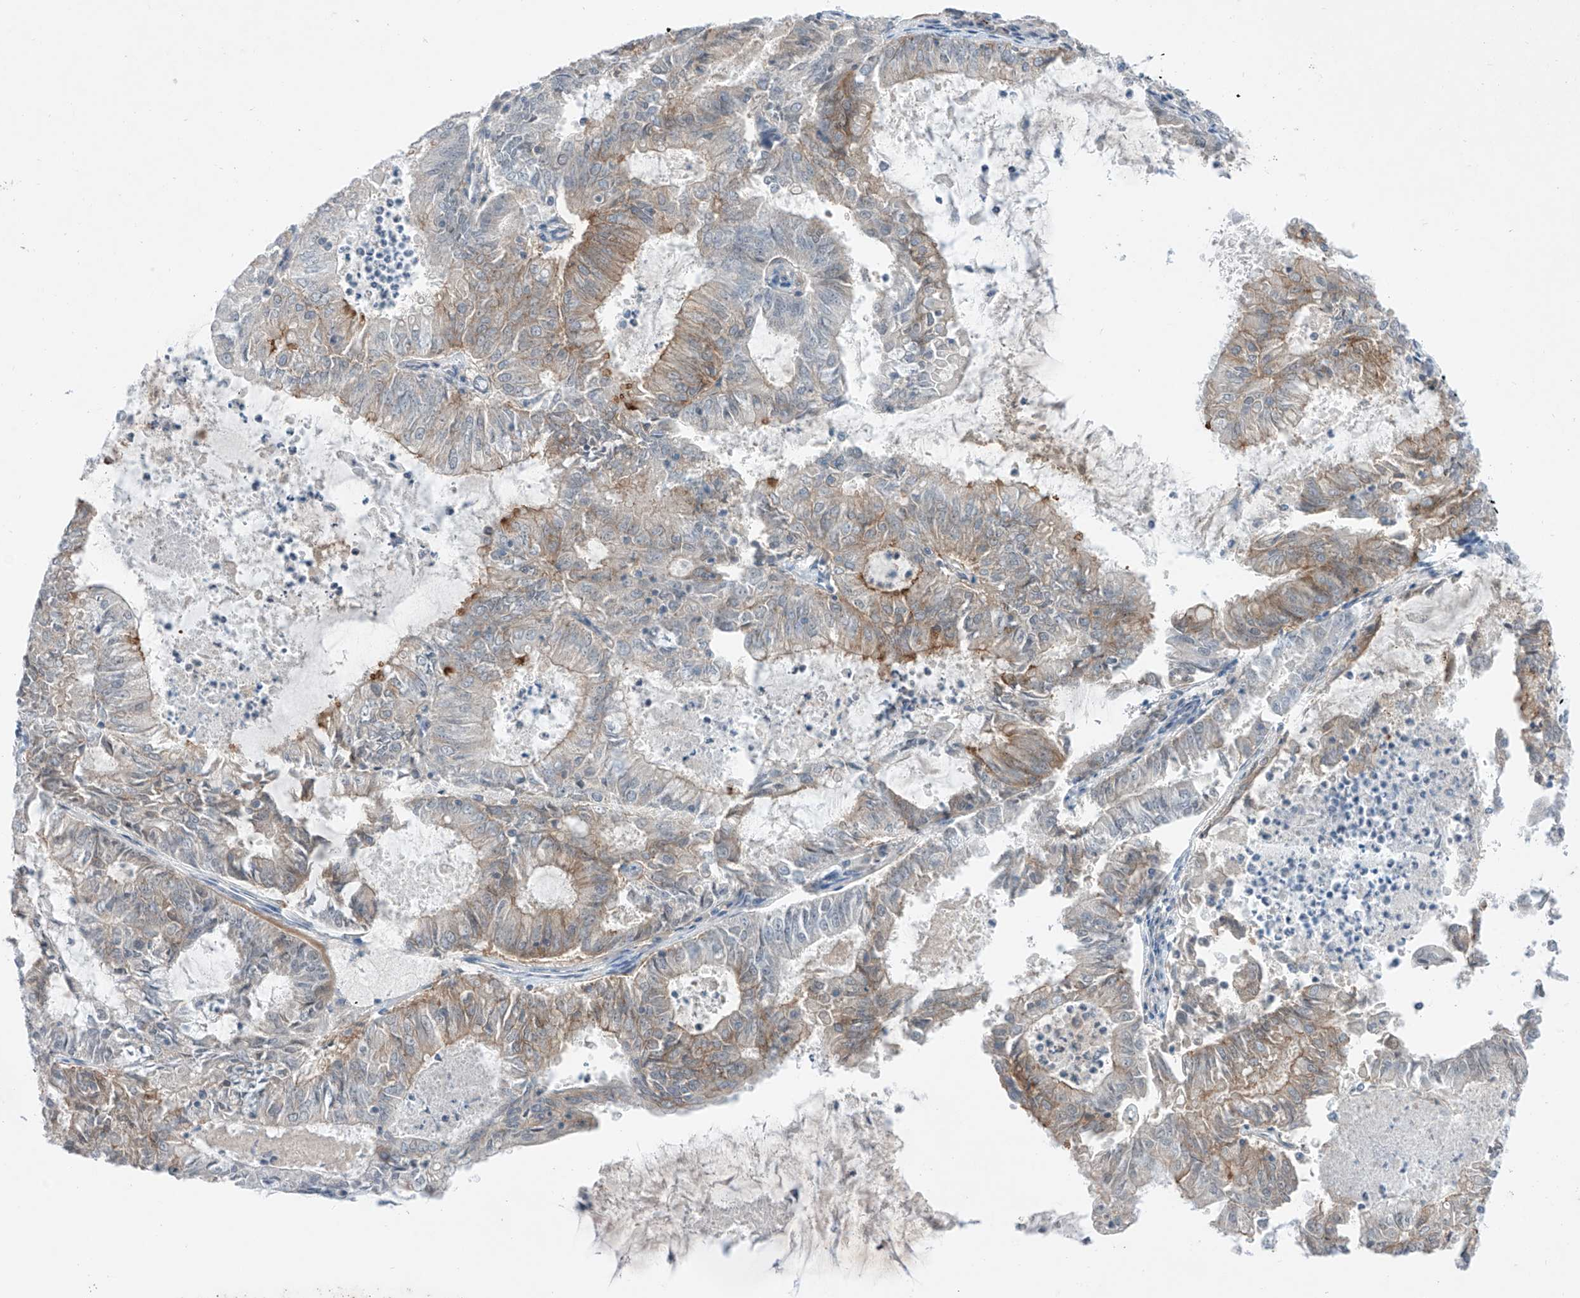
{"staining": {"intensity": "moderate", "quantity": "<25%", "location": "cytoplasmic/membranous"}, "tissue": "endometrial cancer", "cell_type": "Tumor cells", "image_type": "cancer", "snomed": [{"axis": "morphology", "description": "Adenocarcinoma, NOS"}, {"axis": "topography", "description": "Endometrium"}], "caption": "Protein expression analysis of endometrial adenocarcinoma displays moderate cytoplasmic/membranous expression in about <25% of tumor cells.", "gene": "ABLIM2", "patient": {"sex": "female", "age": 57}}